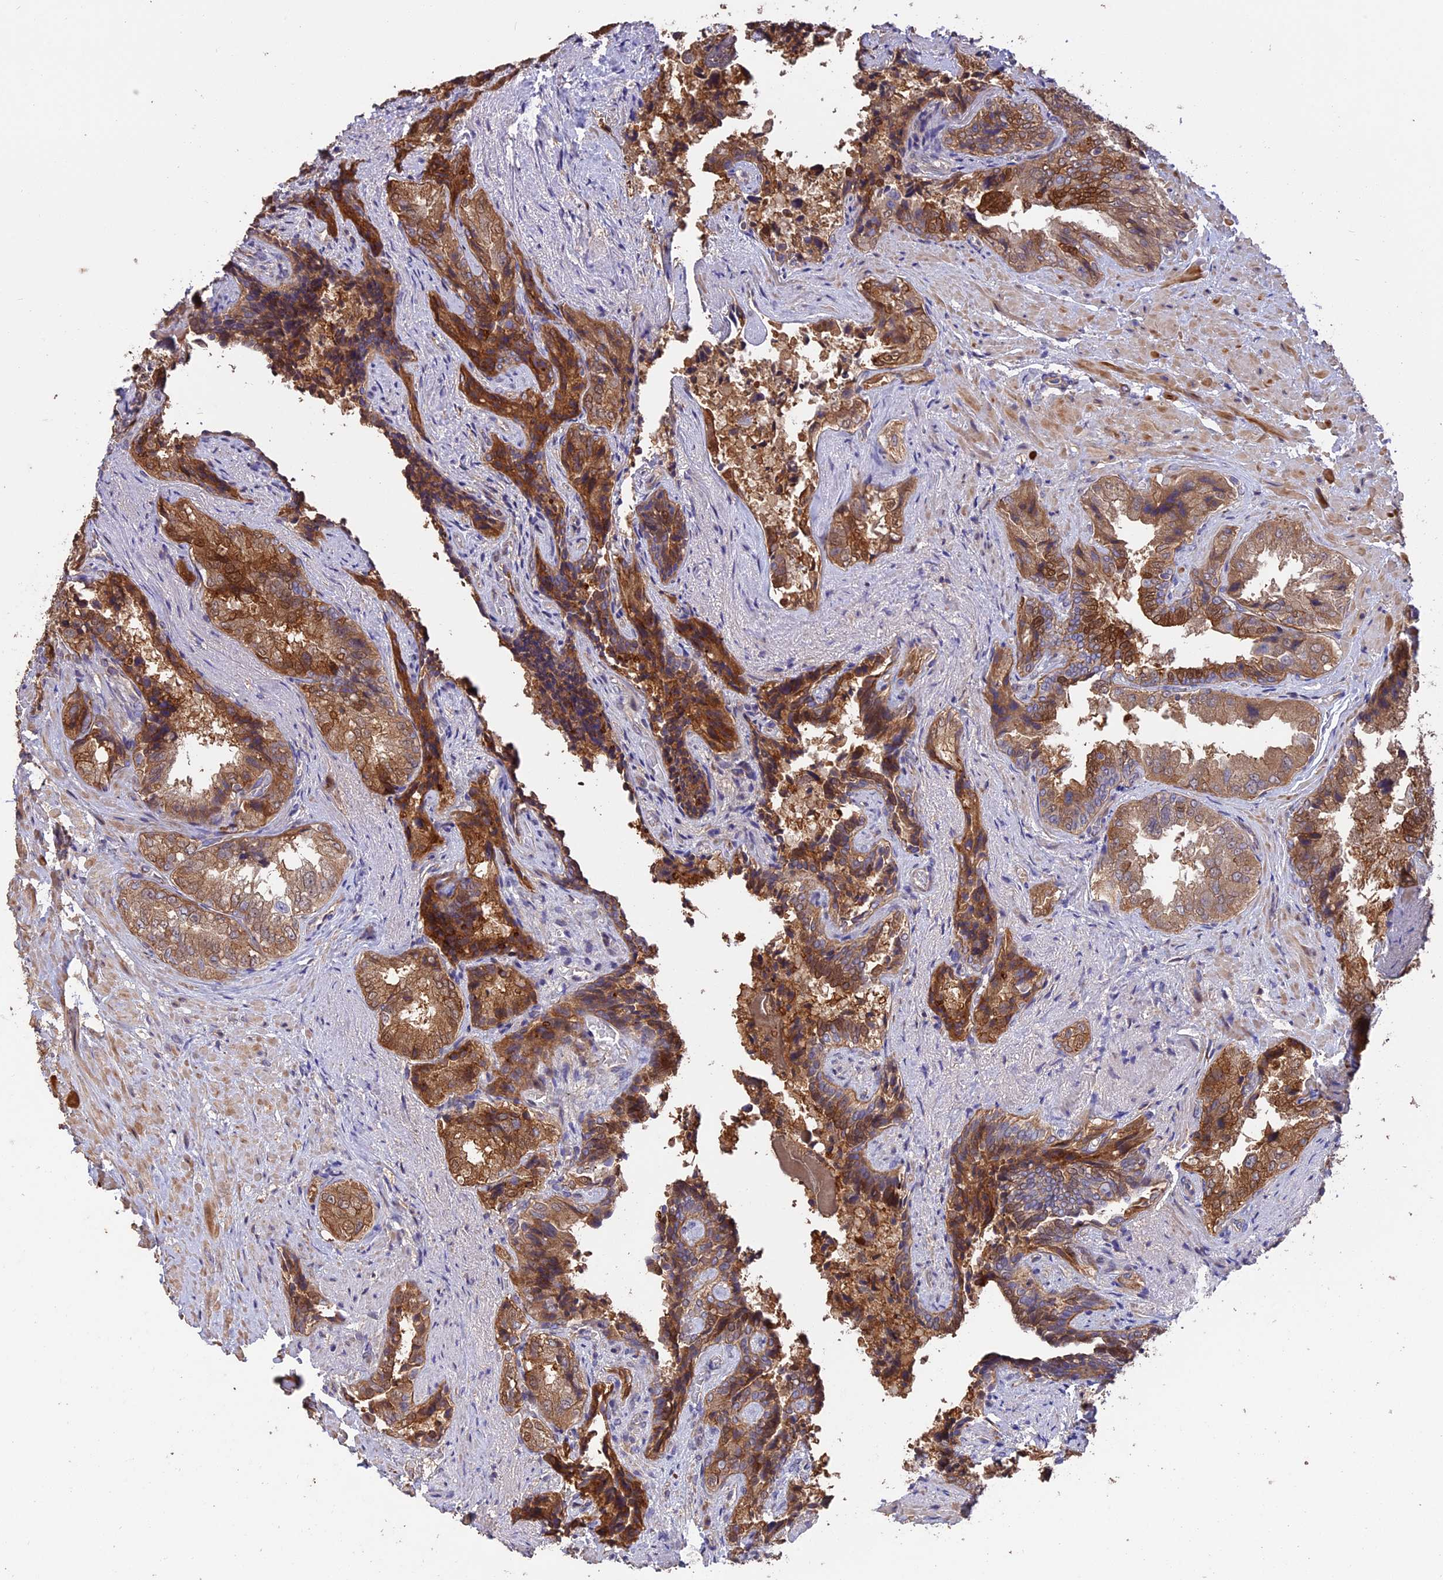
{"staining": {"intensity": "moderate", "quantity": ">75%", "location": "cytoplasmic/membranous"}, "tissue": "seminal vesicle", "cell_type": "Glandular cells", "image_type": "normal", "snomed": [{"axis": "morphology", "description": "Normal tissue, NOS"}, {"axis": "topography", "description": "Seminal veicle"}, {"axis": "topography", "description": "Peripheral nerve tissue"}], "caption": "Protein positivity by IHC shows moderate cytoplasmic/membranous staining in about >75% of glandular cells in benign seminal vesicle. (IHC, brightfield microscopy, high magnification).", "gene": "RASAL1", "patient": {"sex": "male", "age": 63}}